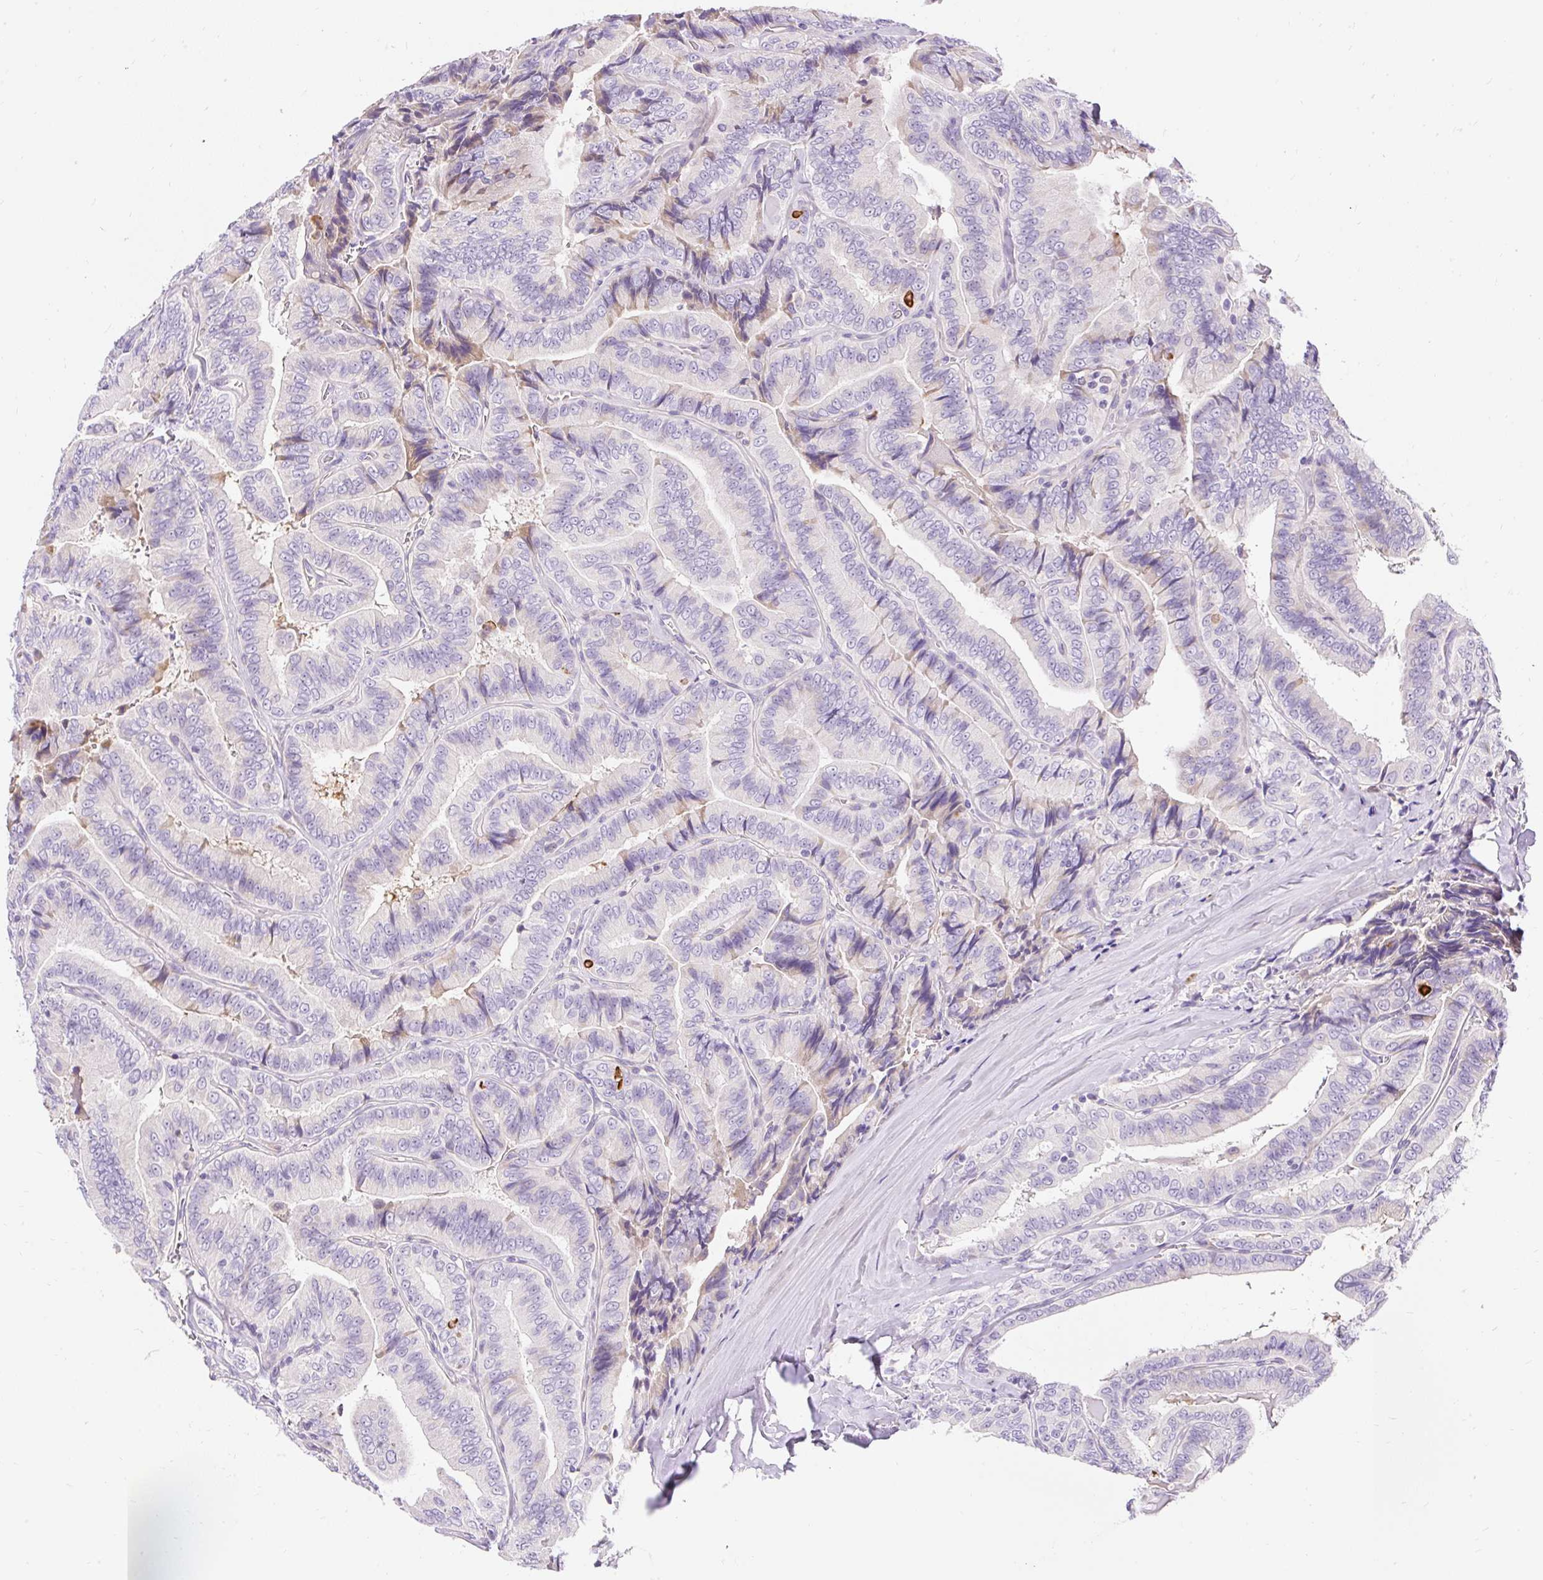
{"staining": {"intensity": "weak", "quantity": "<25%", "location": "cytoplasmic/membranous"}, "tissue": "thyroid cancer", "cell_type": "Tumor cells", "image_type": "cancer", "snomed": [{"axis": "morphology", "description": "Papillary adenocarcinoma, NOS"}, {"axis": "topography", "description": "Thyroid gland"}], "caption": "Thyroid papillary adenocarcinoma was stained to show a protein in brown. There is no significant positivity in tumor cells.", "gene": "TMEM150C", "patient": {"sex": "male", "age": 61}}